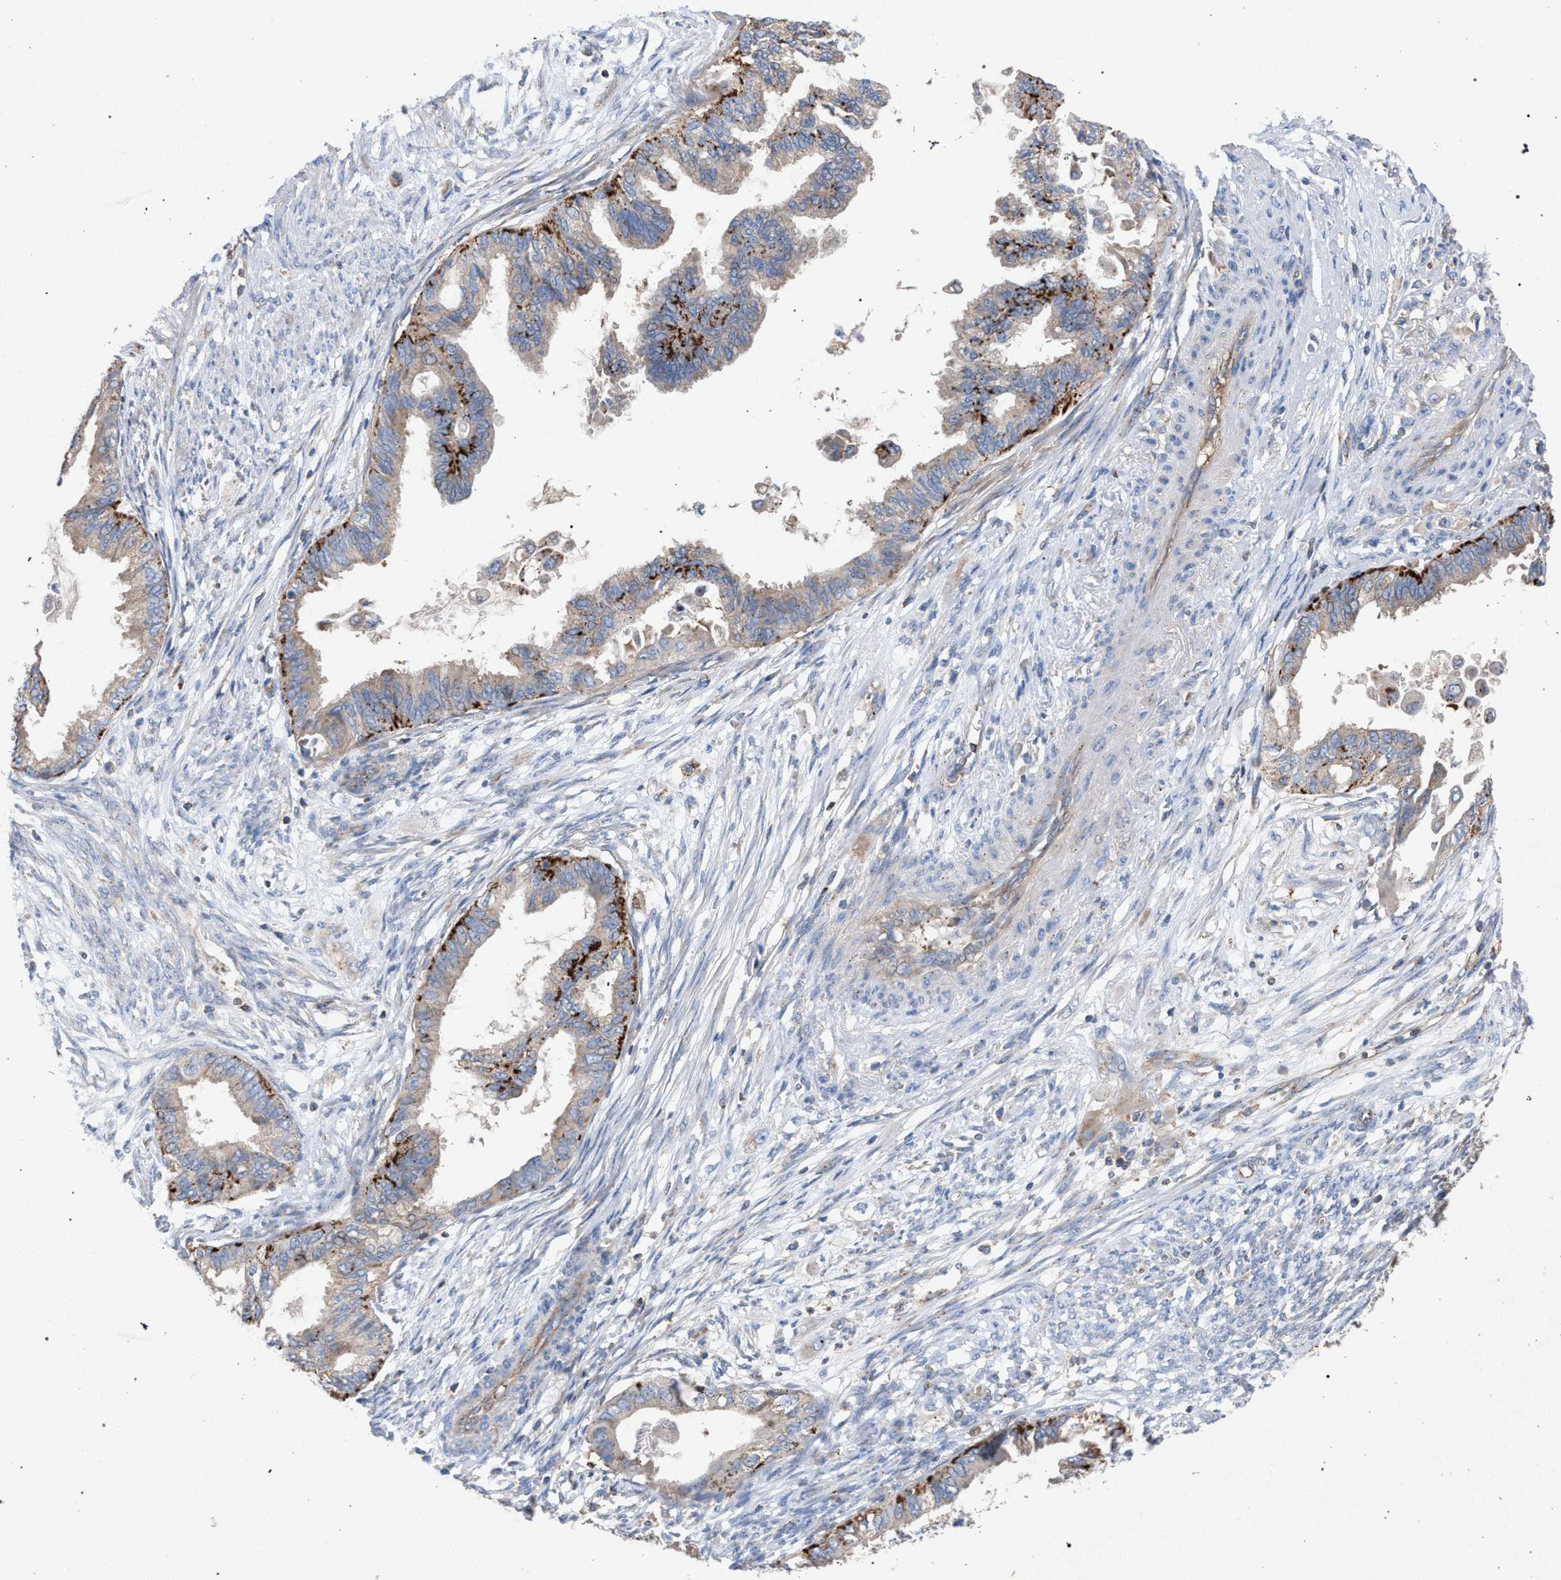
{"staining": {"intensity": "strong", "quantity": "25%-75%", "location": "cytoplasmic/membranous"}, "tissue": "cervical cancer", "cell_type": "Tumor cells", "image_type": "cancer", "snomed": [{"axis": "morphology", "description": "Normal tissue, NOS"}, {"axis": "morphology", "description": "Adenocarcinoma, NOS"}, {"axis": "topography", "description": "Cervix"}, {"axis": "topography", "description": "Endometrium"}], "caption": "High-power microscopy captured an IHC image of cervical adenocarcinoma, revealing strong cytoplasmic/membranous positivity in approximately 25%-75% of tumor cells.", "gene": "VPS13A", "patient": {"sex": "female", "age": 86}}